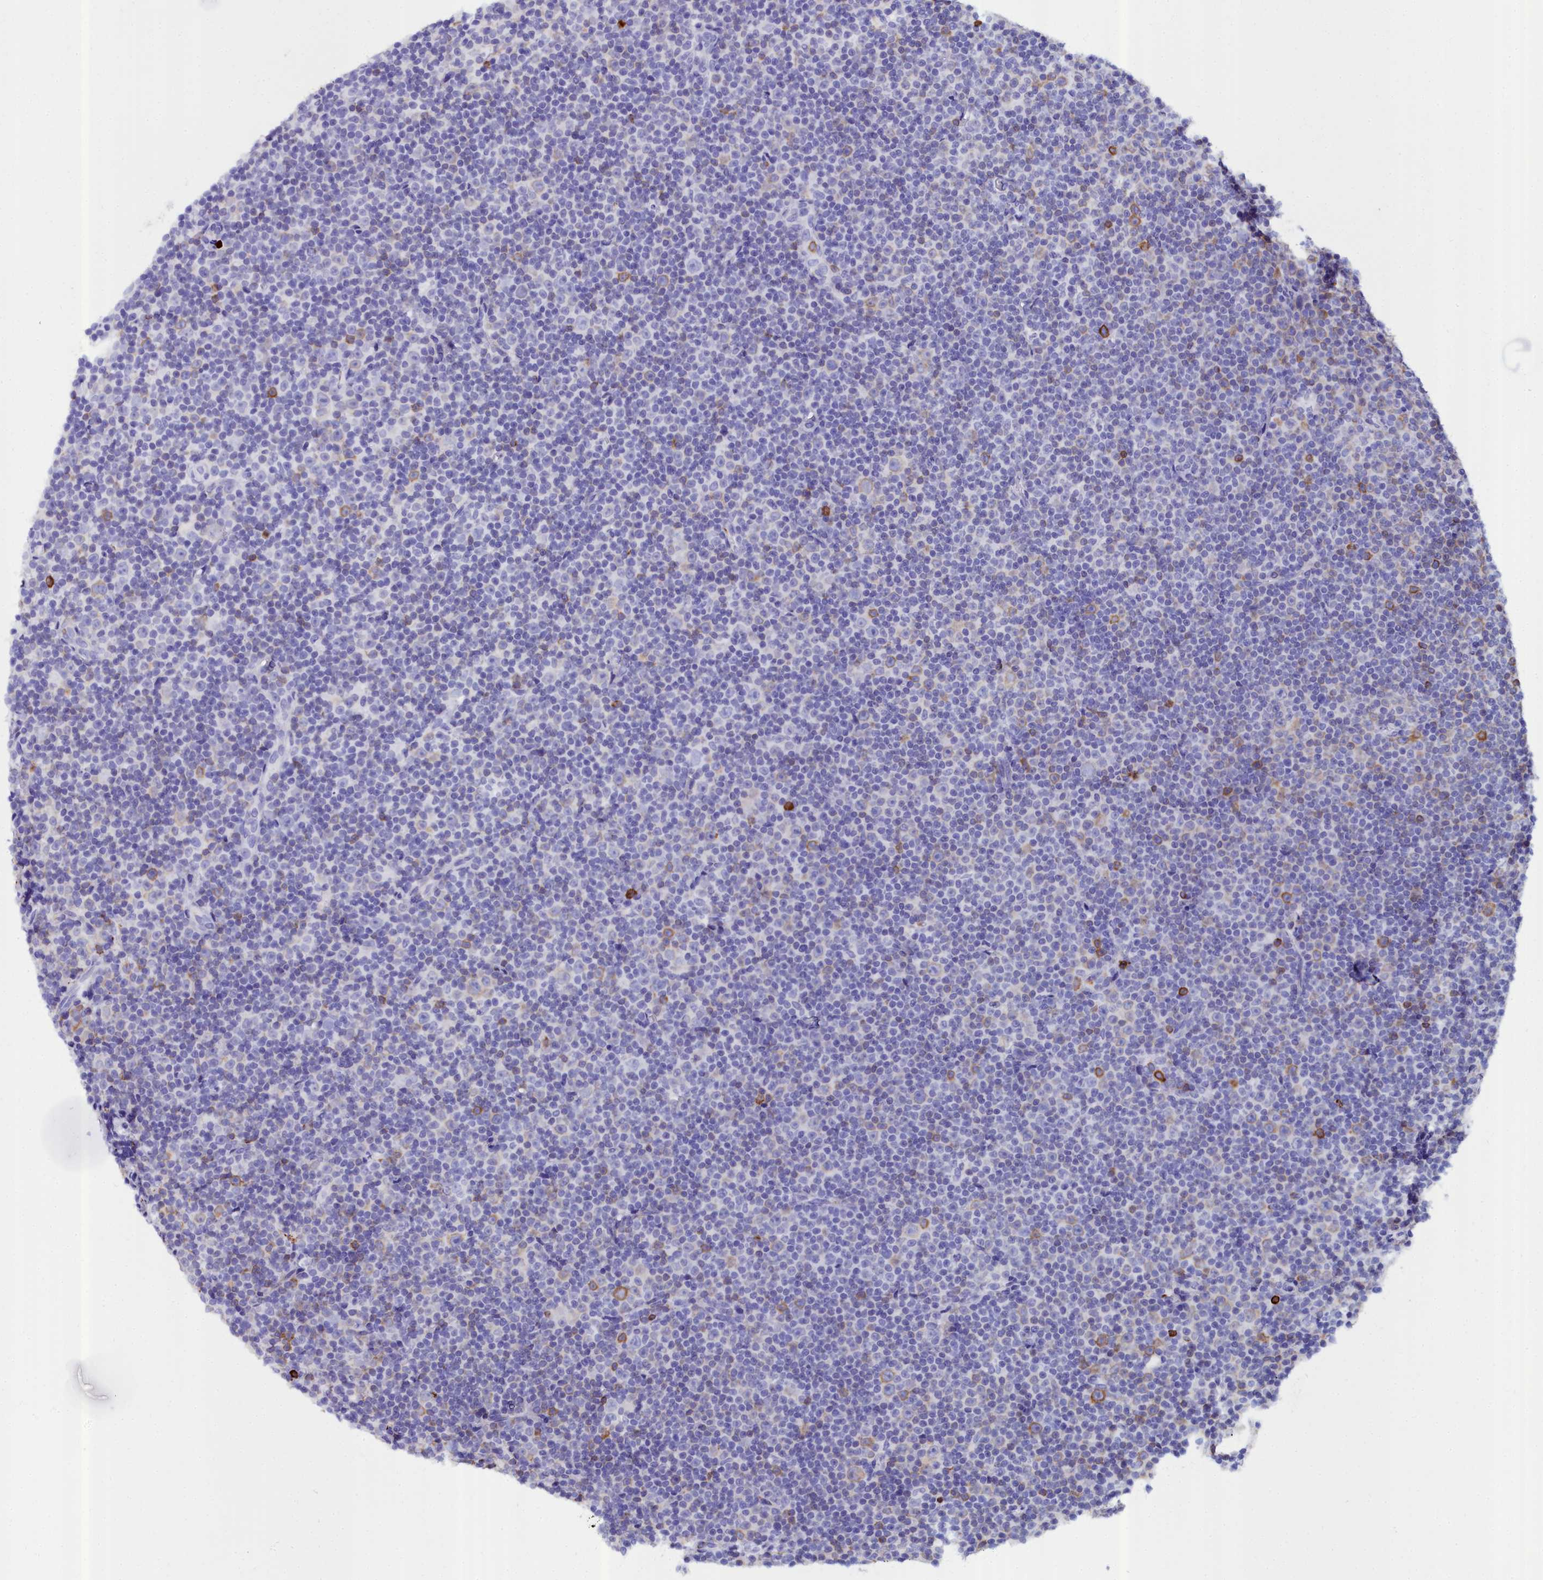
{"staining": {"intensity": "negative", "quantity": "none", "location": "none"}, "tissue": "lymphoma", "cell_type": "Tumor cells", "image_type": "cancer", "snomed": [{"axis": "morphology", "description": "Malignant lymphoma, non-Hodgkin's type, Low grade"}, {"axis": "topography", "description": "Lymph node"}], "caption": "Tumor cells show no significant expression in lymphoma.", "gene": "TXNDC5", "patient": {"sex": "female", "age": 67}}